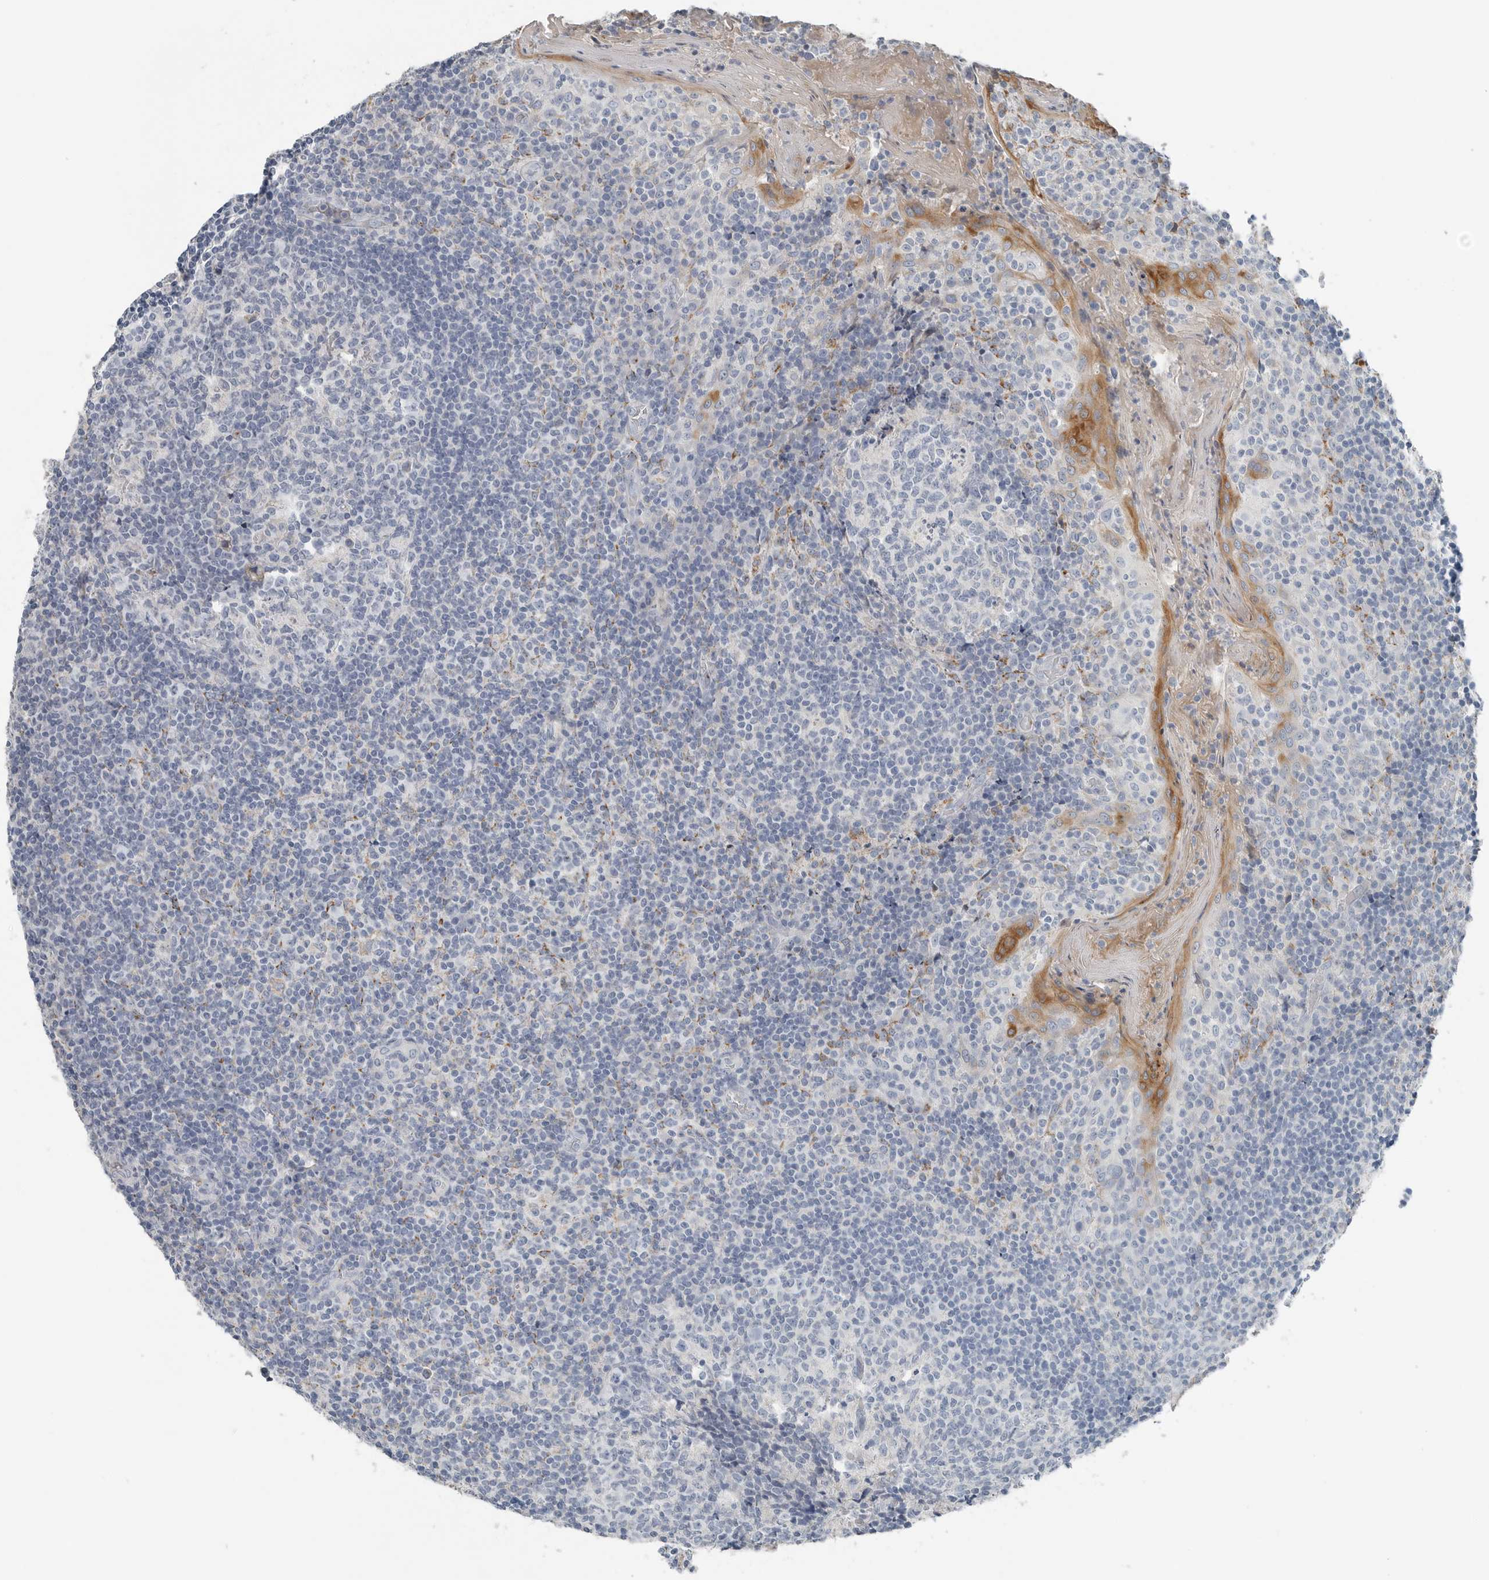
{"staining": {"intensity": "negative", "quantity": "none", "location": "none"}, "tissue": "tonsil", "cell_type": "Germinal center cells", "image_type": "normal", "snomed": [{"axis": "morphology", "description": "Normal tissue, NOS"}, {"axis": "topography", "description": "Tonsil"}], "caption": "Immunohistochemical staining of normal tonsil displays no significant staining in germinal center cells.", "gene": "SERPINB7", "patient": {"sex": "female", "age": 19}}